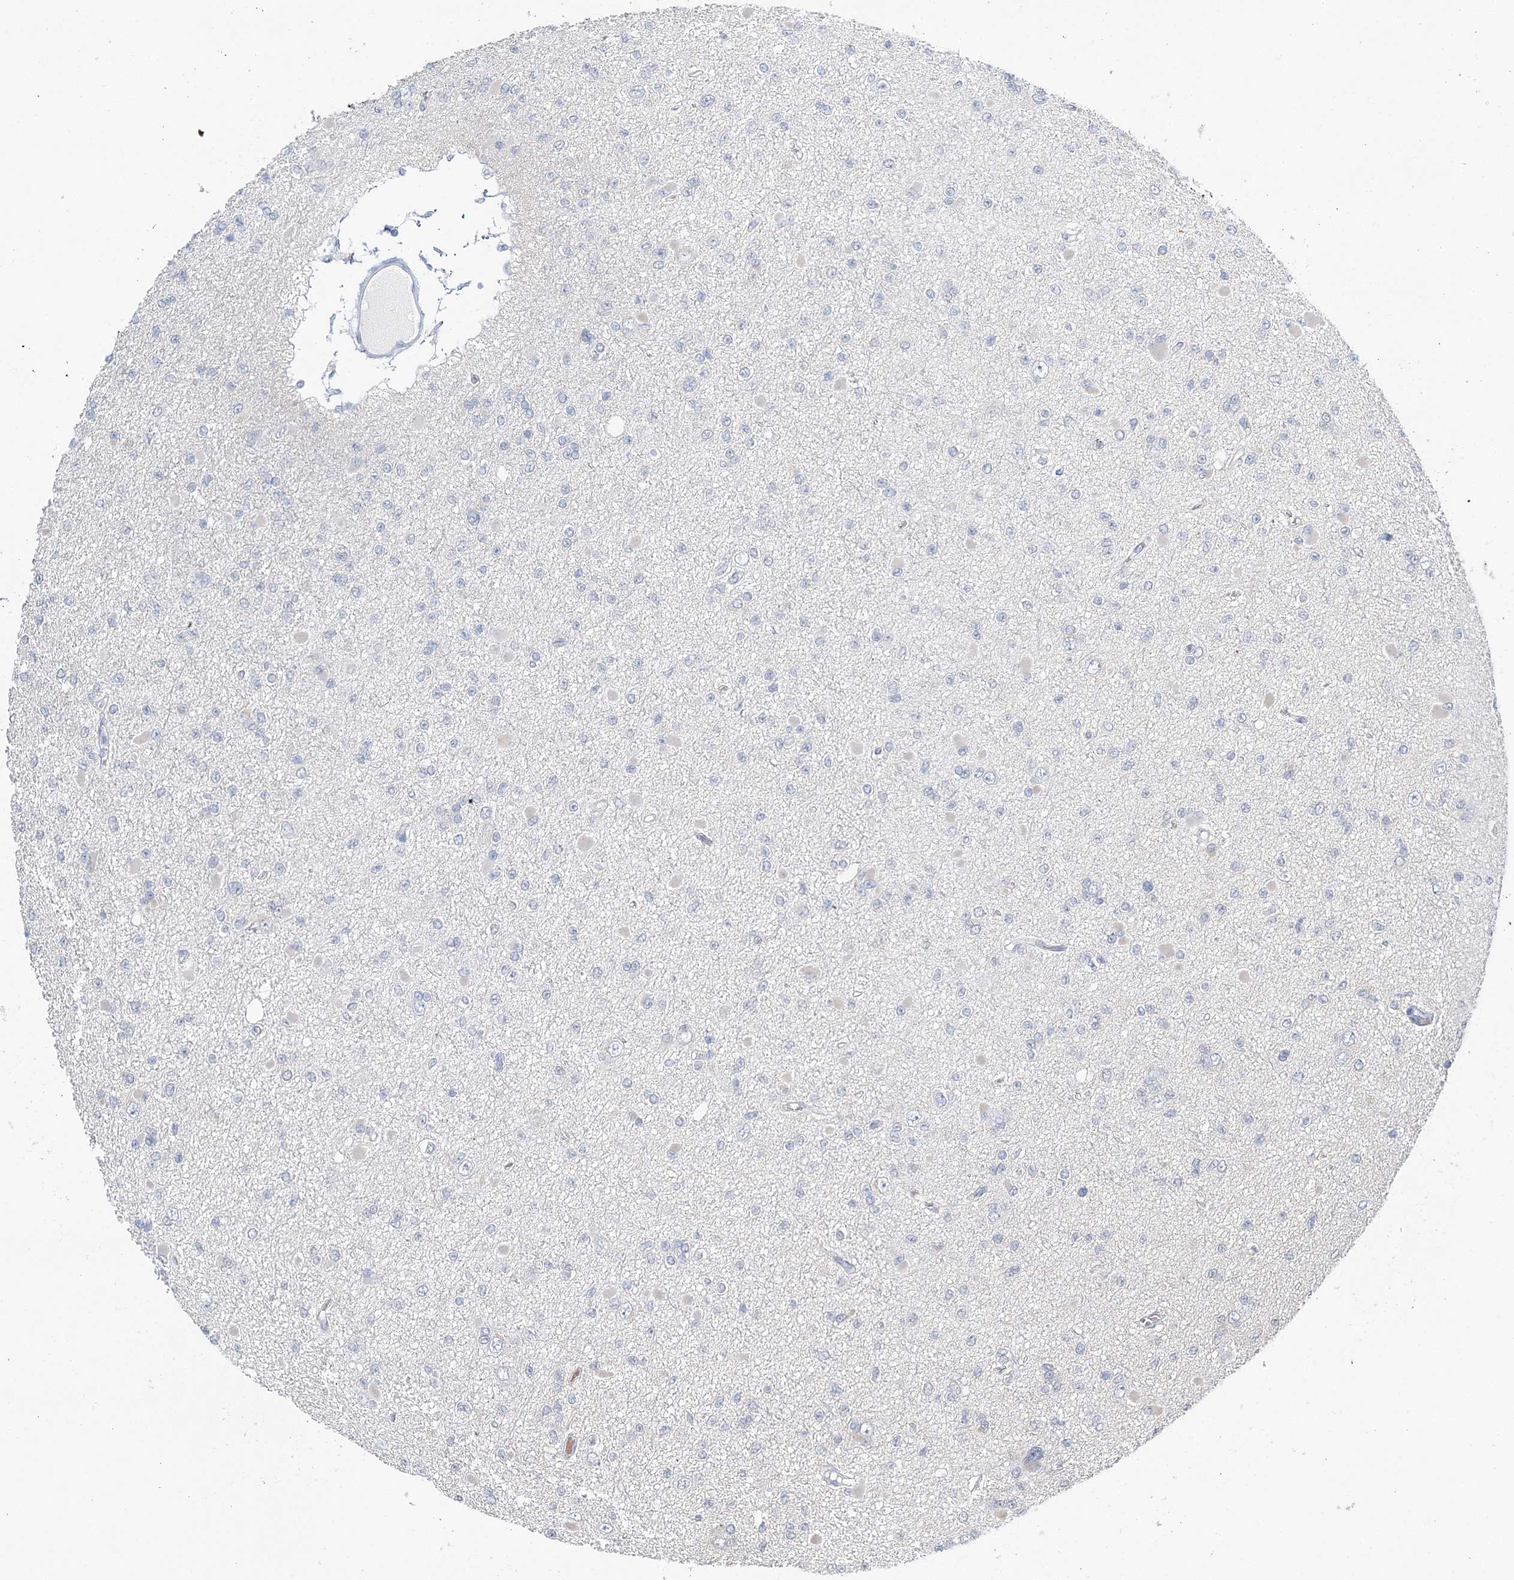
{"staining": {"intensity": "negative", "quantity": "none", "location": "none"}, "tissue": "glioma", "cell_type": "Tumor cells", "image_type": "cancer", "snomed": [{"axis": "morphology", "description": "Glioma, malignant, Low grade"}, {"axis": "topography", "description": "Brain"}], "caption": "This is a histopathology image of immunohistochemistry (IHC) staining of glioma, which shows no staining in tumor cells.", "gene": "VILL", "patient": {"sex": "female", "age": 22}}